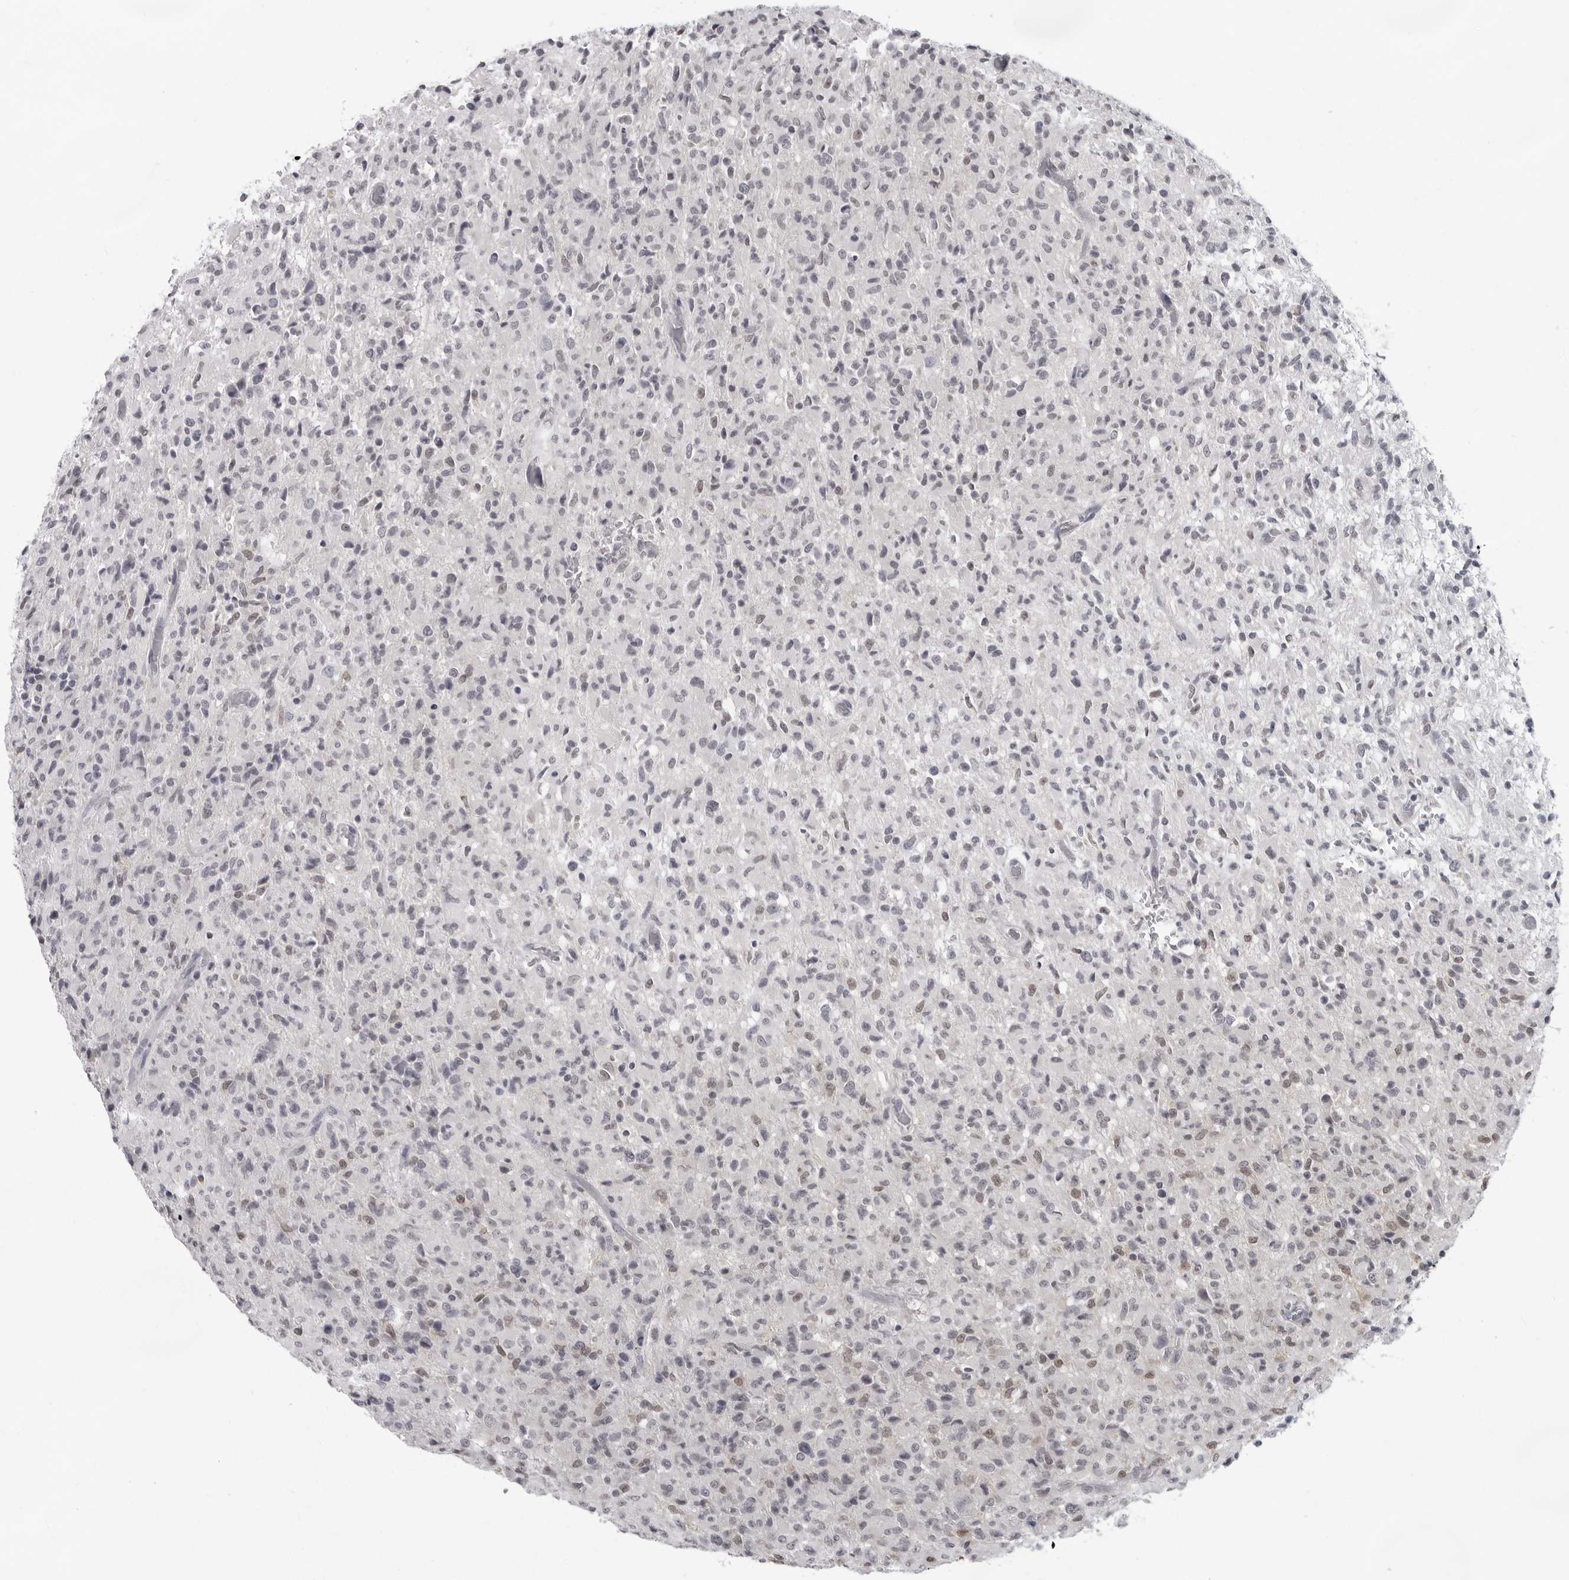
{"staining": {"intensity": "negative", "quantity": "none", "location": "none"}, "tissue": "glioma", "cell_type": "Tumor cells", "image_type": "cancer", "snomed": [{"axis": "morphology", "description": "Glioma, malignant, High grade"}, {"axis": "topography", "description": "Brain"}], "caption": "DAB immunohistochemical staining of glioma demonstrates no significant positivity in tumor cells.", "gene": "LZIC", "patient": {"sex": "female", "age": 57}}